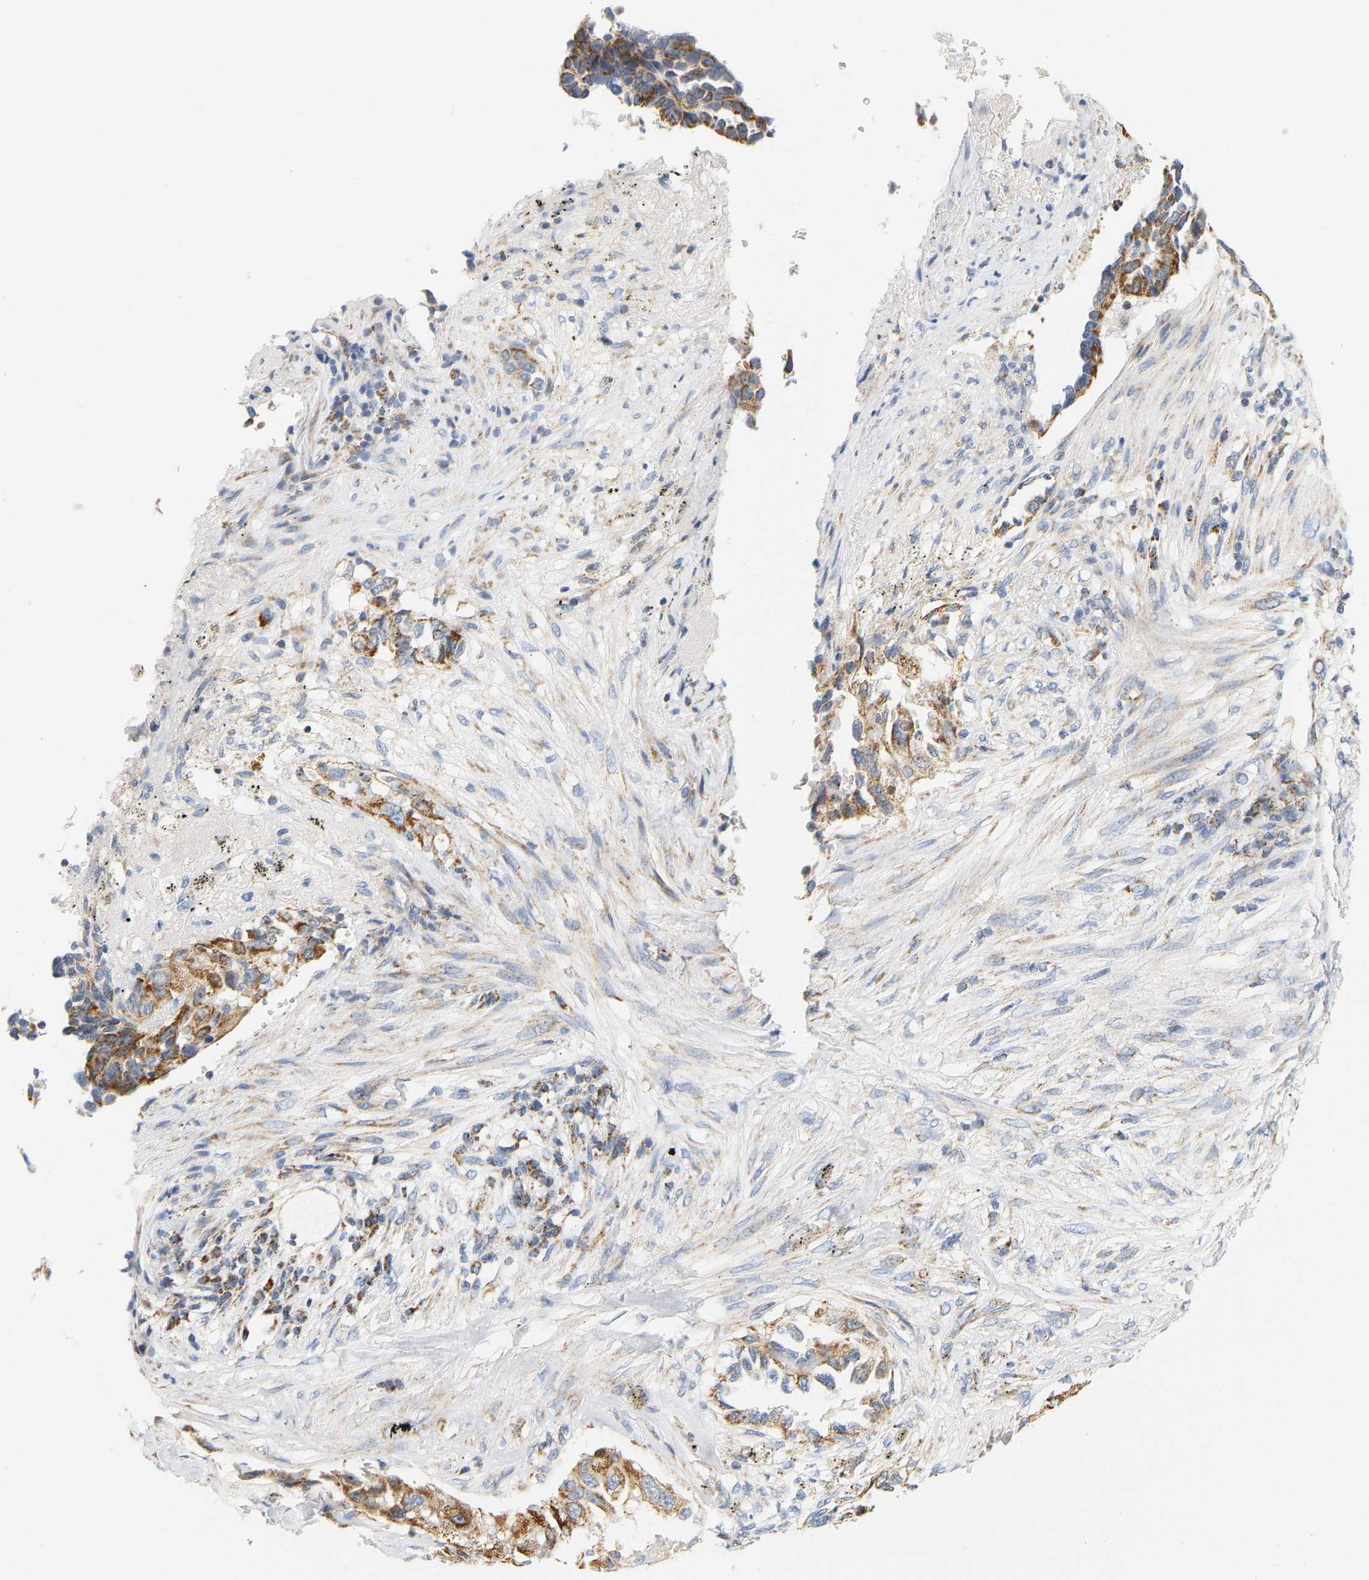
{"staining": {"intensity": "strong", "quantity": ">75%", "location": "cytoplasmic/membranous"}, "tissue": "lung cancer", "cell_type": "Tumor cells", "image_type": "cancer", "snomed": [{"axis": "morphology", "description": "Adenocarcinoma, NOS"}, {"axis": "topography", "description": "Lung"}], "caption": "Brown immunohistochemical staining in human lung cancer (adenocarcinoma) exhibits strong cytoplasmic/membranous staining in approximately >75% of tumor cells.", "gene": "GRPEL2", "patient": {"sex": "female", "age": 51}}